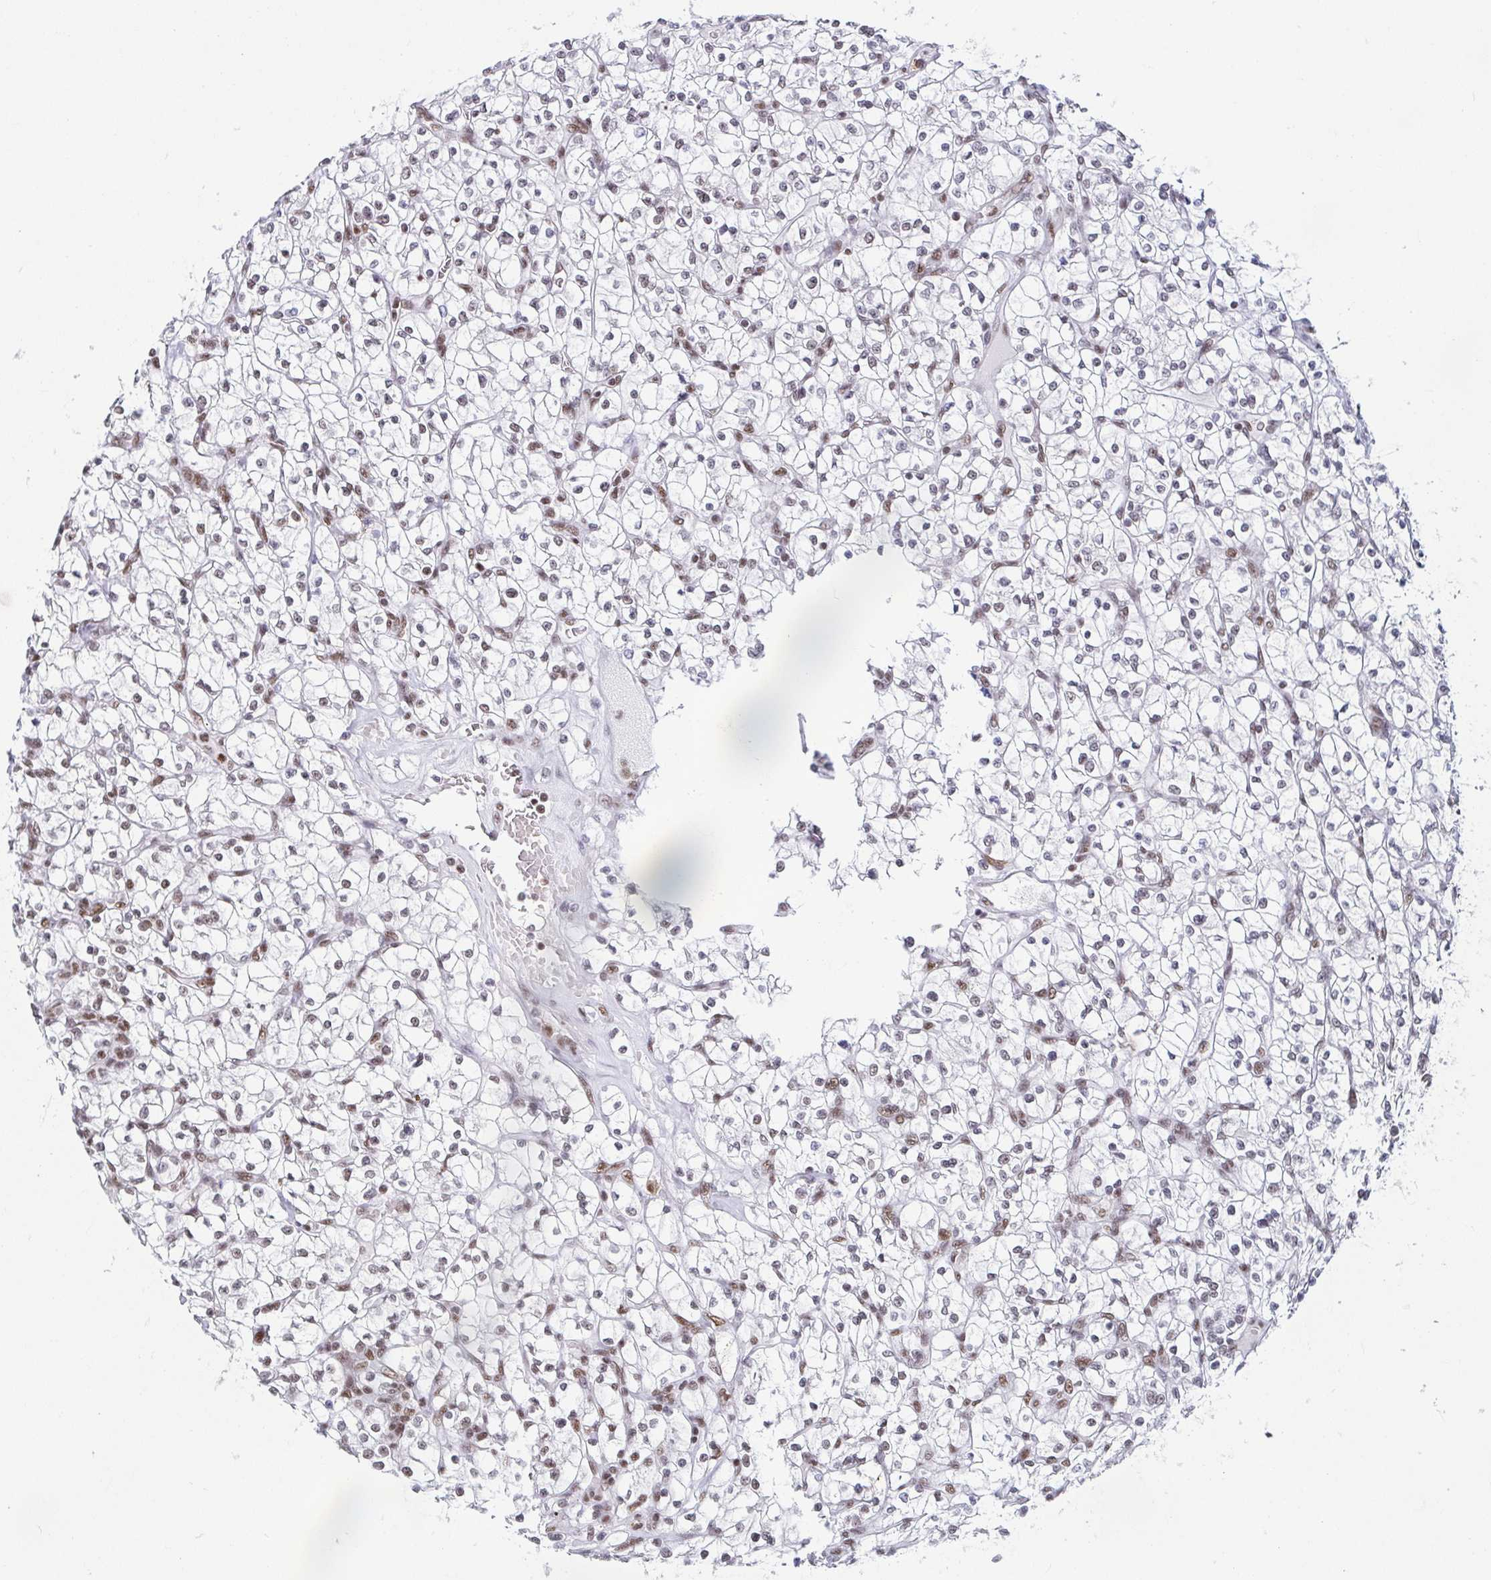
{"staining": {"intensity": "weak", "quantity": "<25%", "location": "nuclear"}, "tissue": "renal cancer", "cell_type": "Tumor cells", "image_type": "cancer", "snomed": [{"axis": "morphology", "description": "Adenocarcinoma, NOS"}, {"axis": "topography", "description": "Kidney"}], "caption": "IHC photomicrograph of human renal cancer stained for a protein (brown), which displays no expression in tumor cells.", "gene": "EWSR1", "patient": {"sex": "female", "age": 64}}